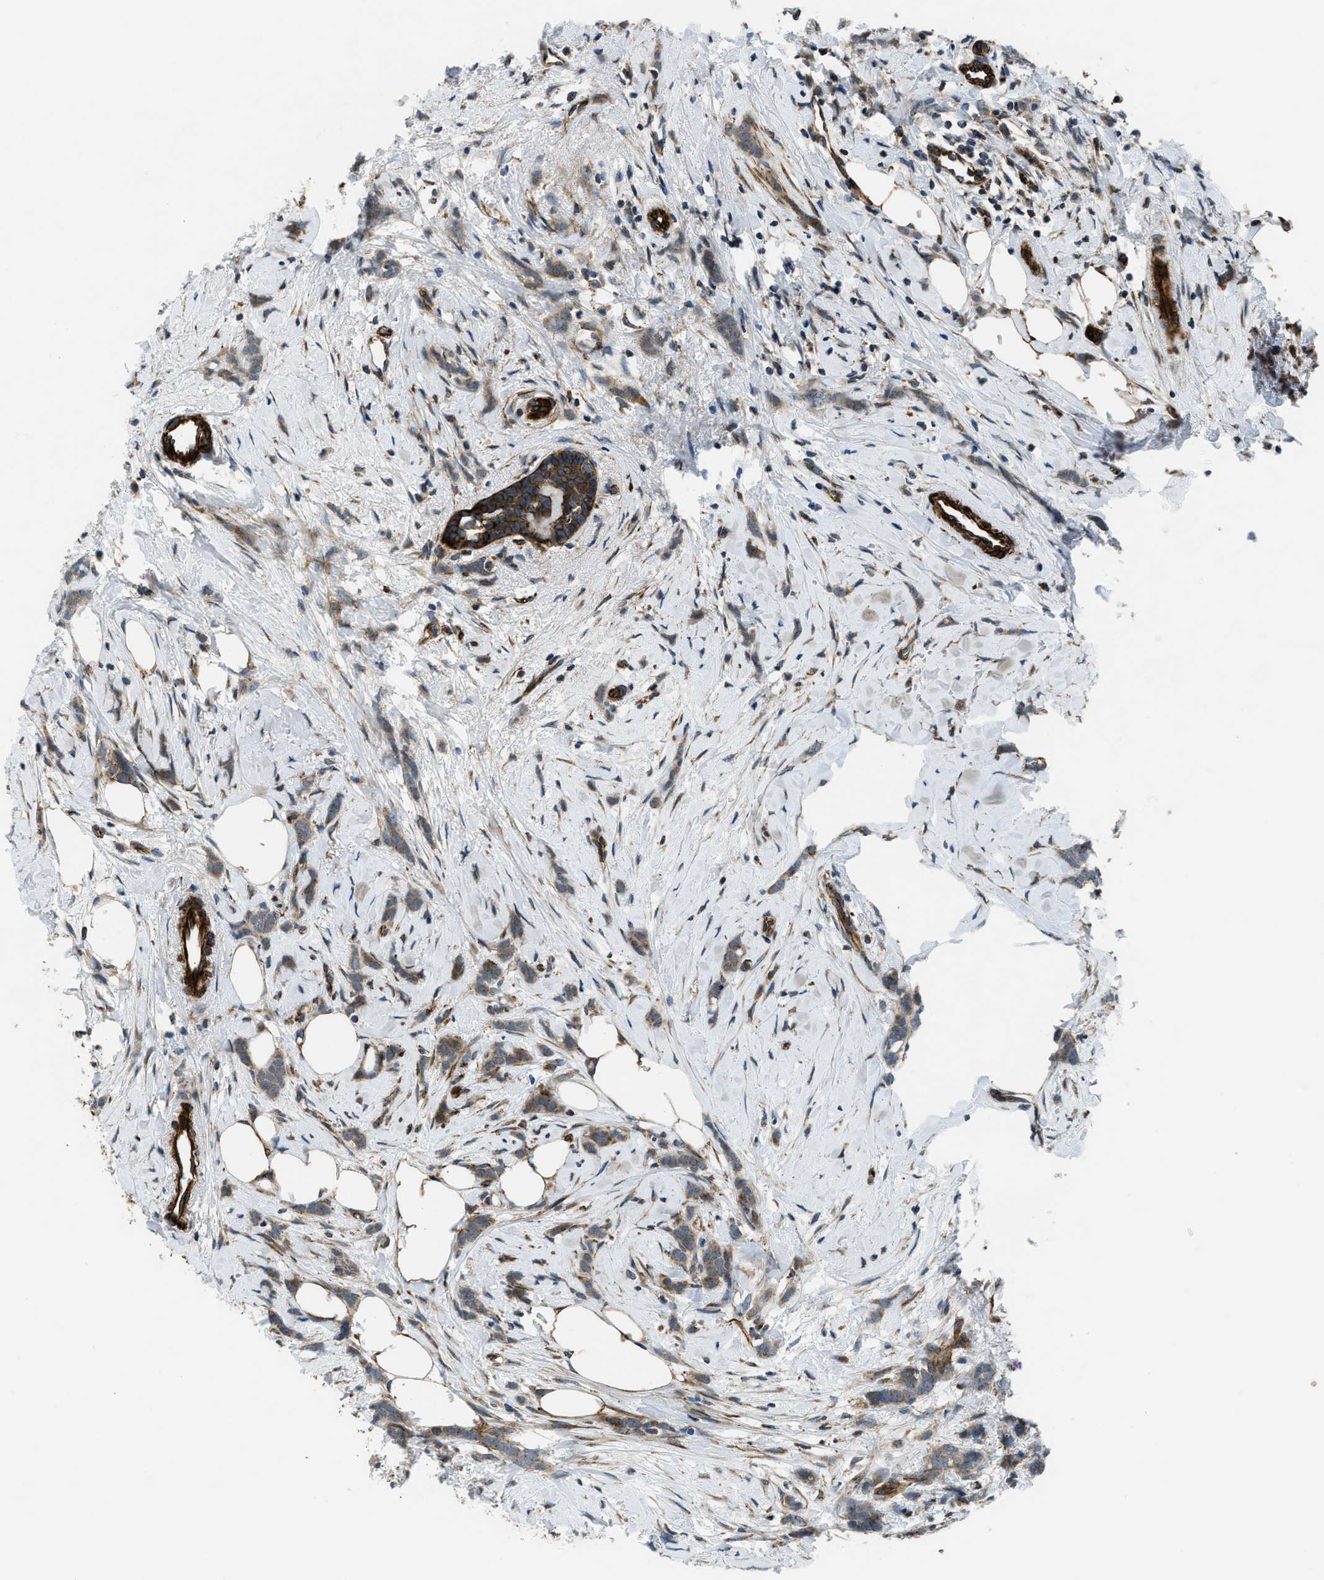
{"staining": {"intensity": "moderate", "quantity": ">75%", "location": "cytoplasmic/membranous"}, "tissue": "breast cancer", "cell_type": "Tumor cells", "image_type": "cancer", "snomed": [{"axis": "morphology", "description": "Lobular carcinoma, in situ"}, {"axis": "morphology", "description": "Lobular carcinoma"}, {"axis": "topography", "description": "Breast"}], "caption": "Breast cancer tissue displays moderate cytoplasmic/membranous positivity in approximately >75% of tumor cells", "gene": "GSDME", "patient": {"sex": "female", "age": 41}}